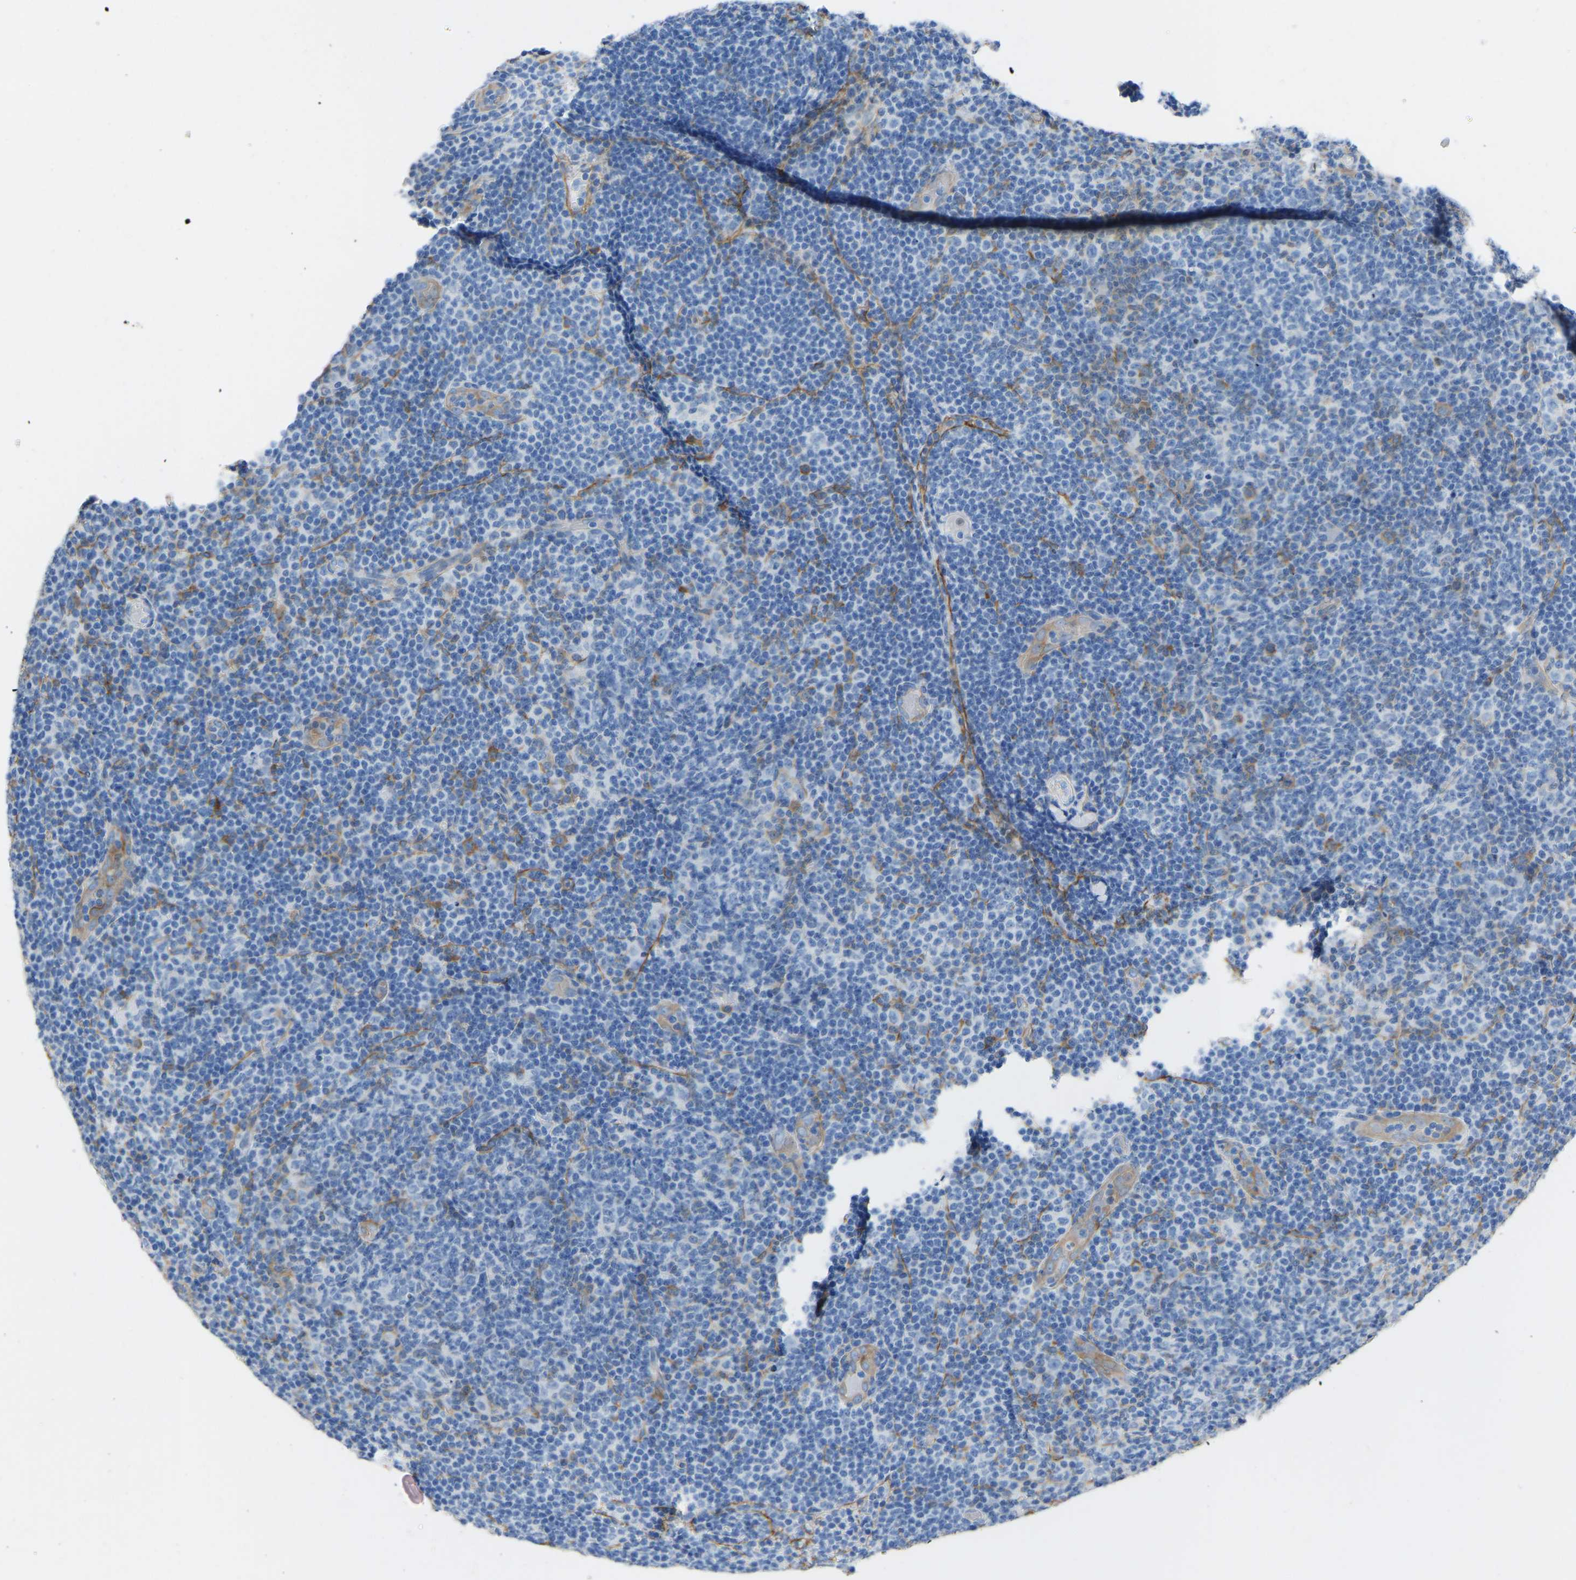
{"staining": {"intensity": "moderate", "quantity": "<25%", "location": "cytoplasmic/membranous"}, "tissue": "lymphoma", "cell_type": "Tumor cells", "image_type": "cancer", "snomed": [{"axis": "morphology", "description": "Malignant lymphoma, non-Hodgkin's type, Low grade"}, {"axis": "topography", "description": "Lymph node"}], "caption": "Tumor cells display low levels of moderate cytoplasmic/membranous positivity in approximately <25% of cells in lymphoma.", "gene": "MYH10", "patient": {"sex": "male", "age": 83}}